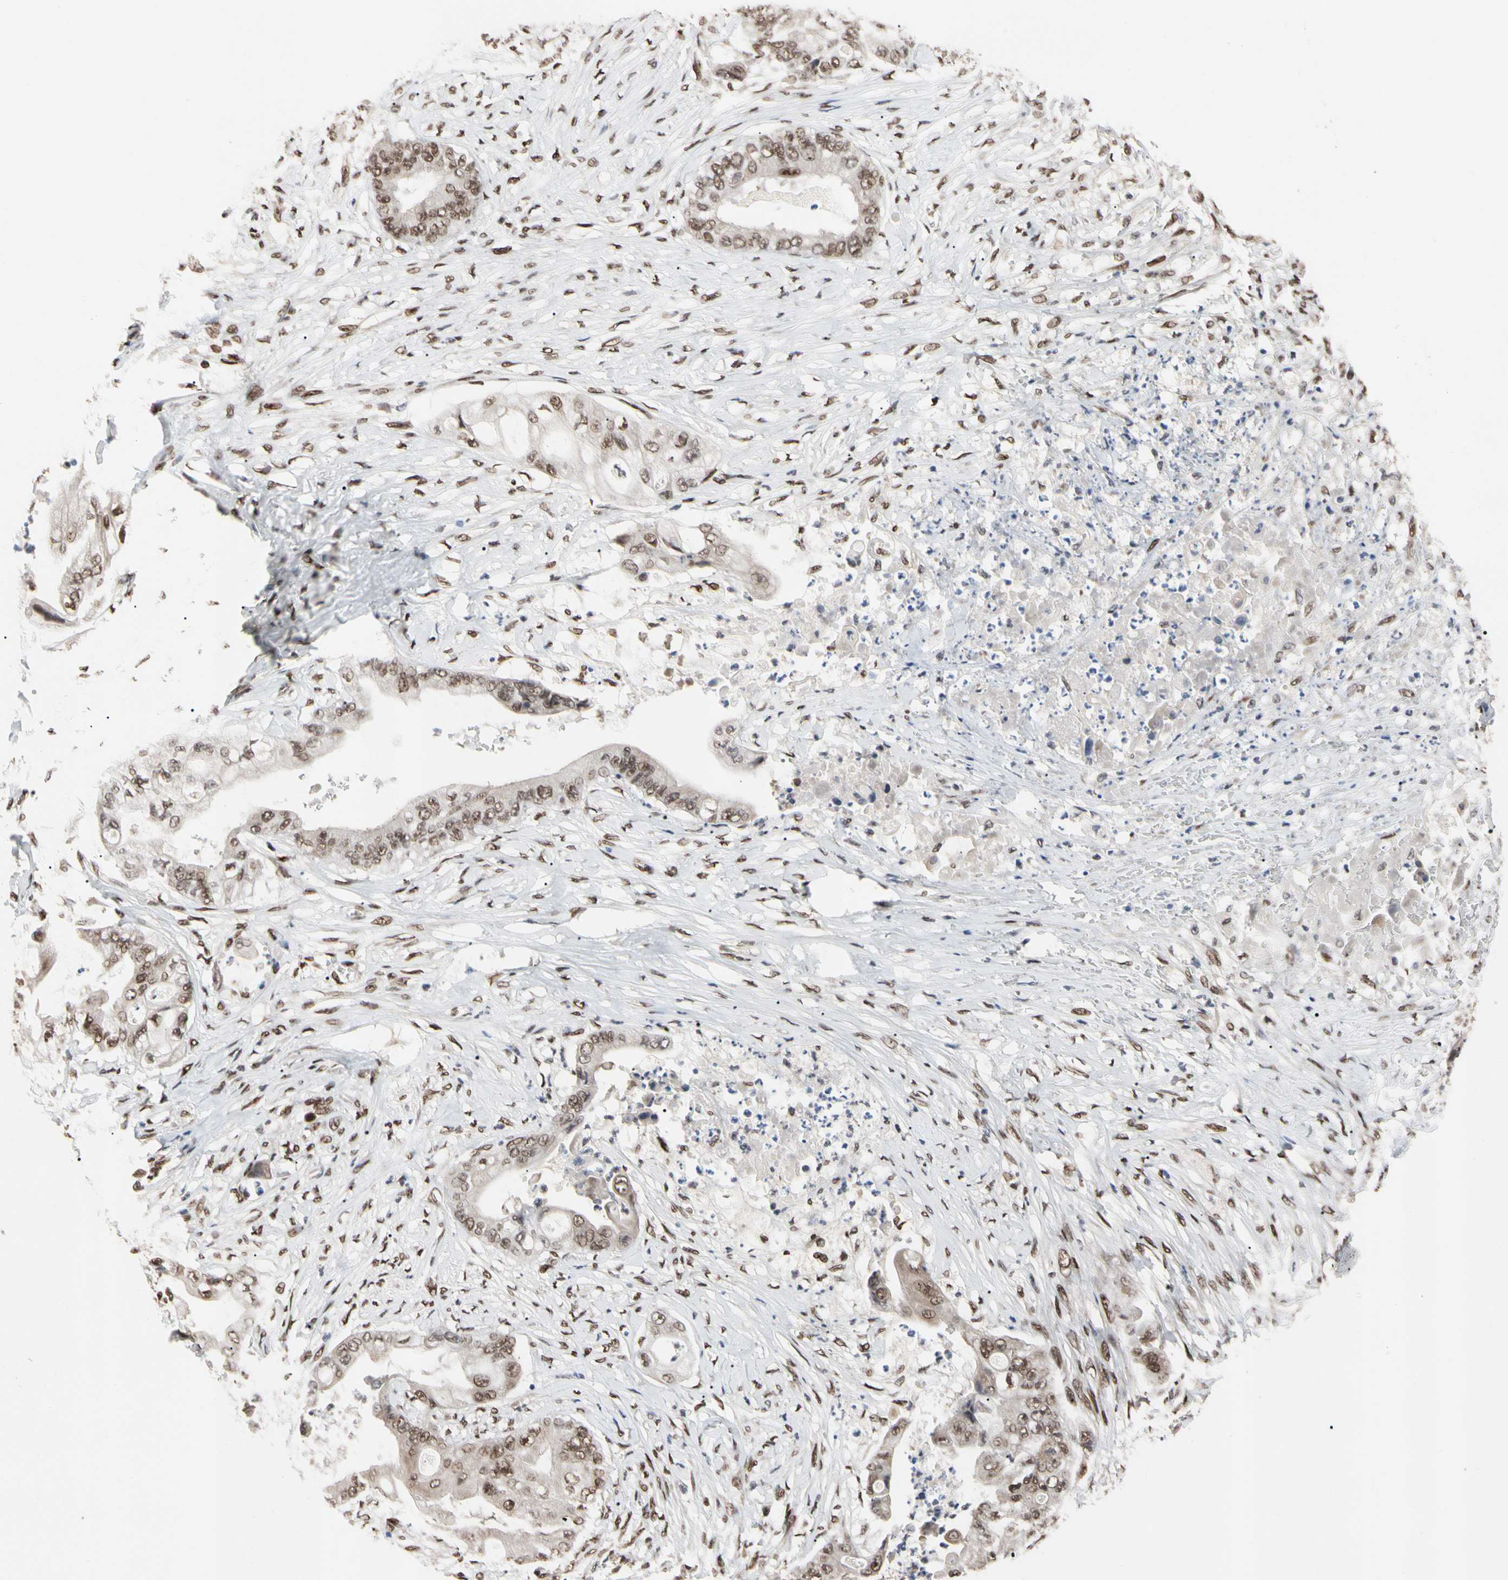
{"staining": {"intensity": "moderate", "quantity": ">75%", "location": "nuclear"}, "tissue": "stomach cancer", "cell_type": "Tumor cells", "image_type": "cancer", "snomed": [{"axis": "morphology", "description": "Adenocarcinoma, NOS"}, {"axis": "topography", "description": "Stomach"}], "caption": "Moderate nuclear protein positivity is appreciated in approximately >75% of tumor cells in stomach cancer (adenocarcinoma).", "gene": "FAM98B", "patient": {"sex": "female", "age": 73}}